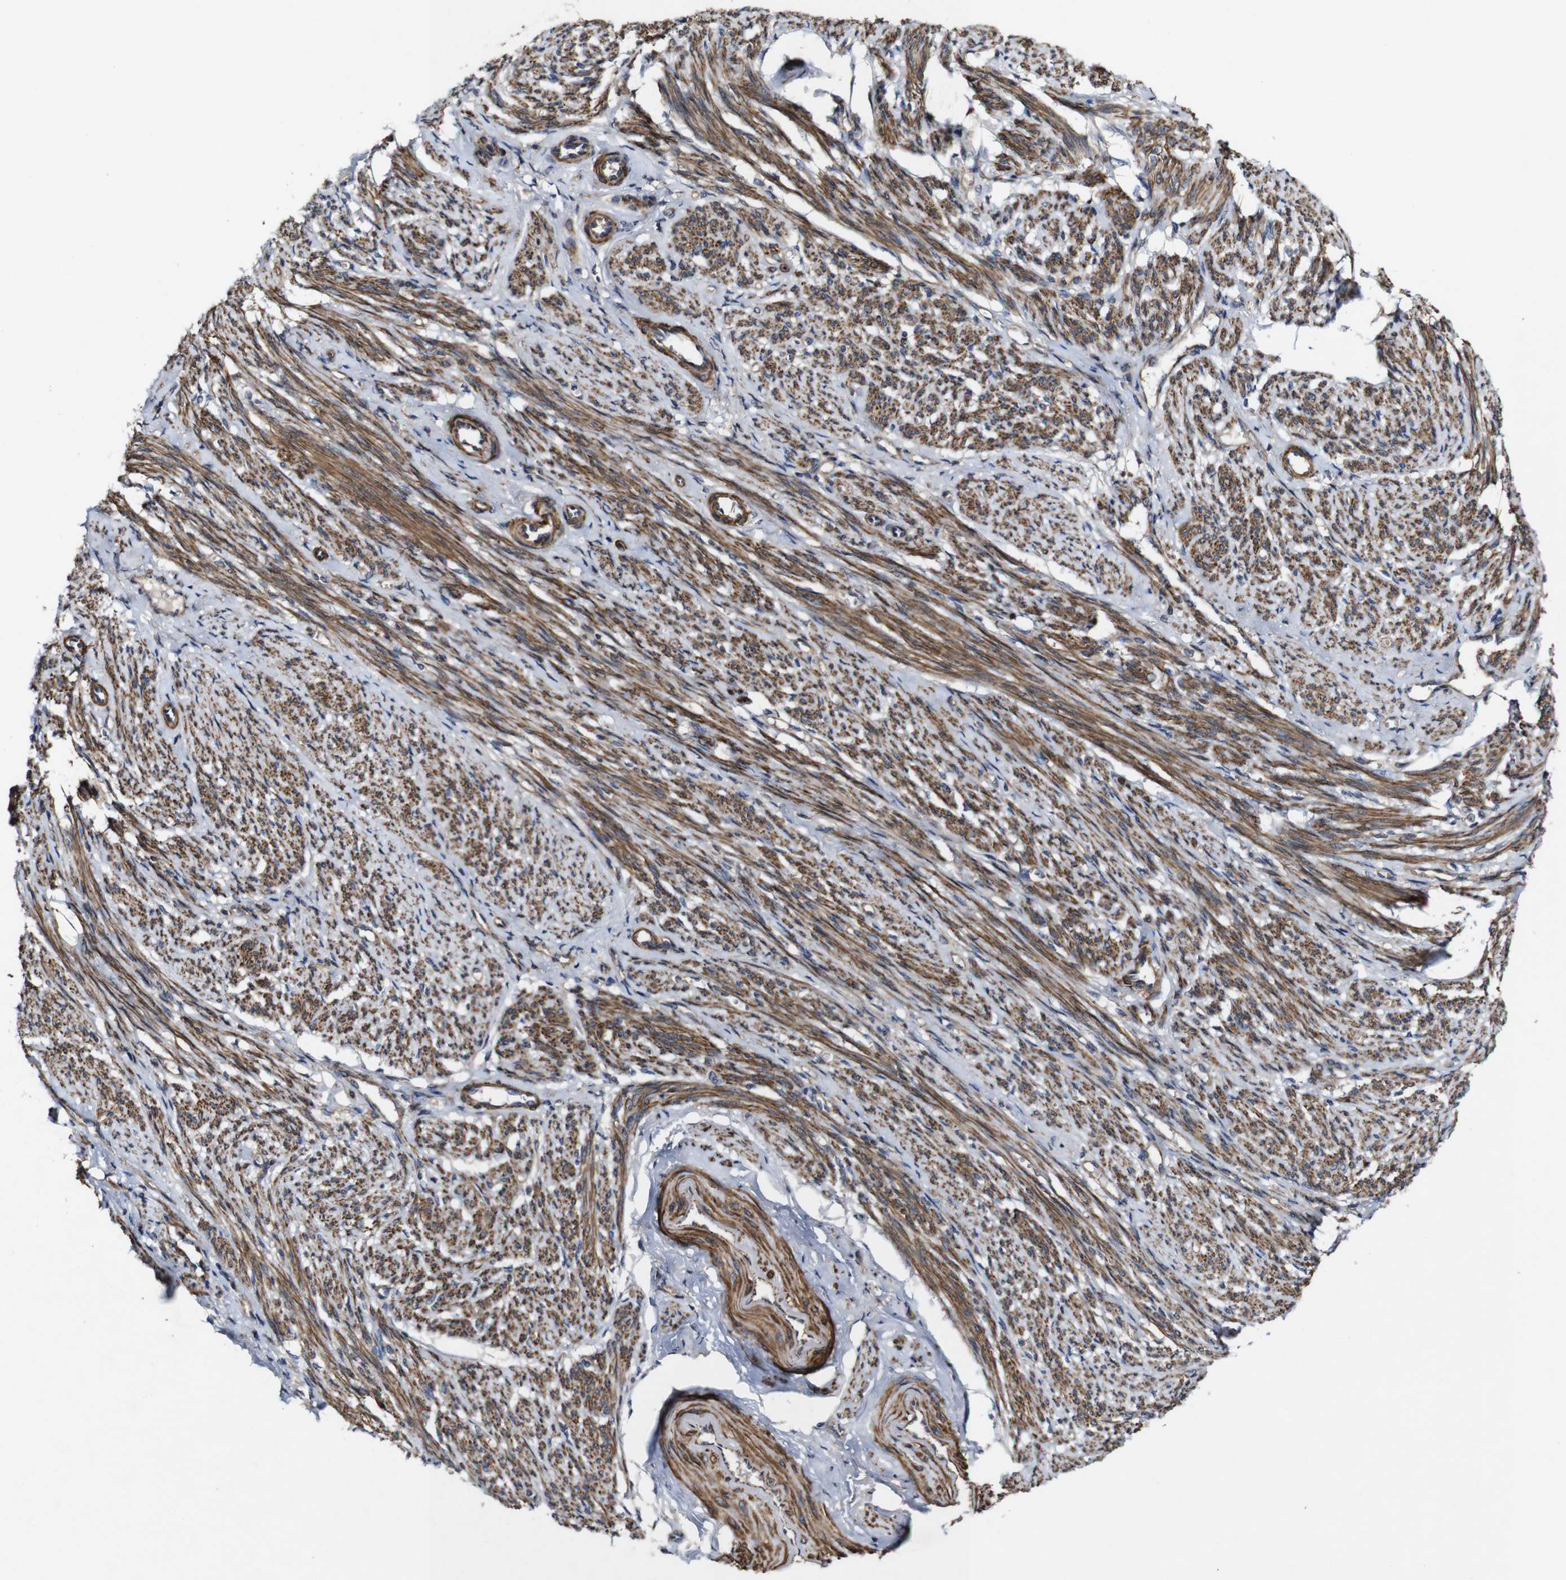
{"staining": {"intensity": "strong", "quantity": ">75%", "location": "cytoplasmic/membranous"}, "tissue": "smooth muscle", "cell_type": "Smooth muscle cells", "image_type": "normal", "snomed": [{"axis": "morphology", "description": "Normal tissue, NOS"}, {"axis": "topography", "description": "Smooth muscle"}], "caption": "High-power microscopy captured an immunohistochemistry micrograph of benign smooth muscle, revealing strong cytoplasmic/membranous positivity in about >75% of smooth muscle cells.", "gene": "GSDME", "patient": {"sex": "female", "age": 65}}